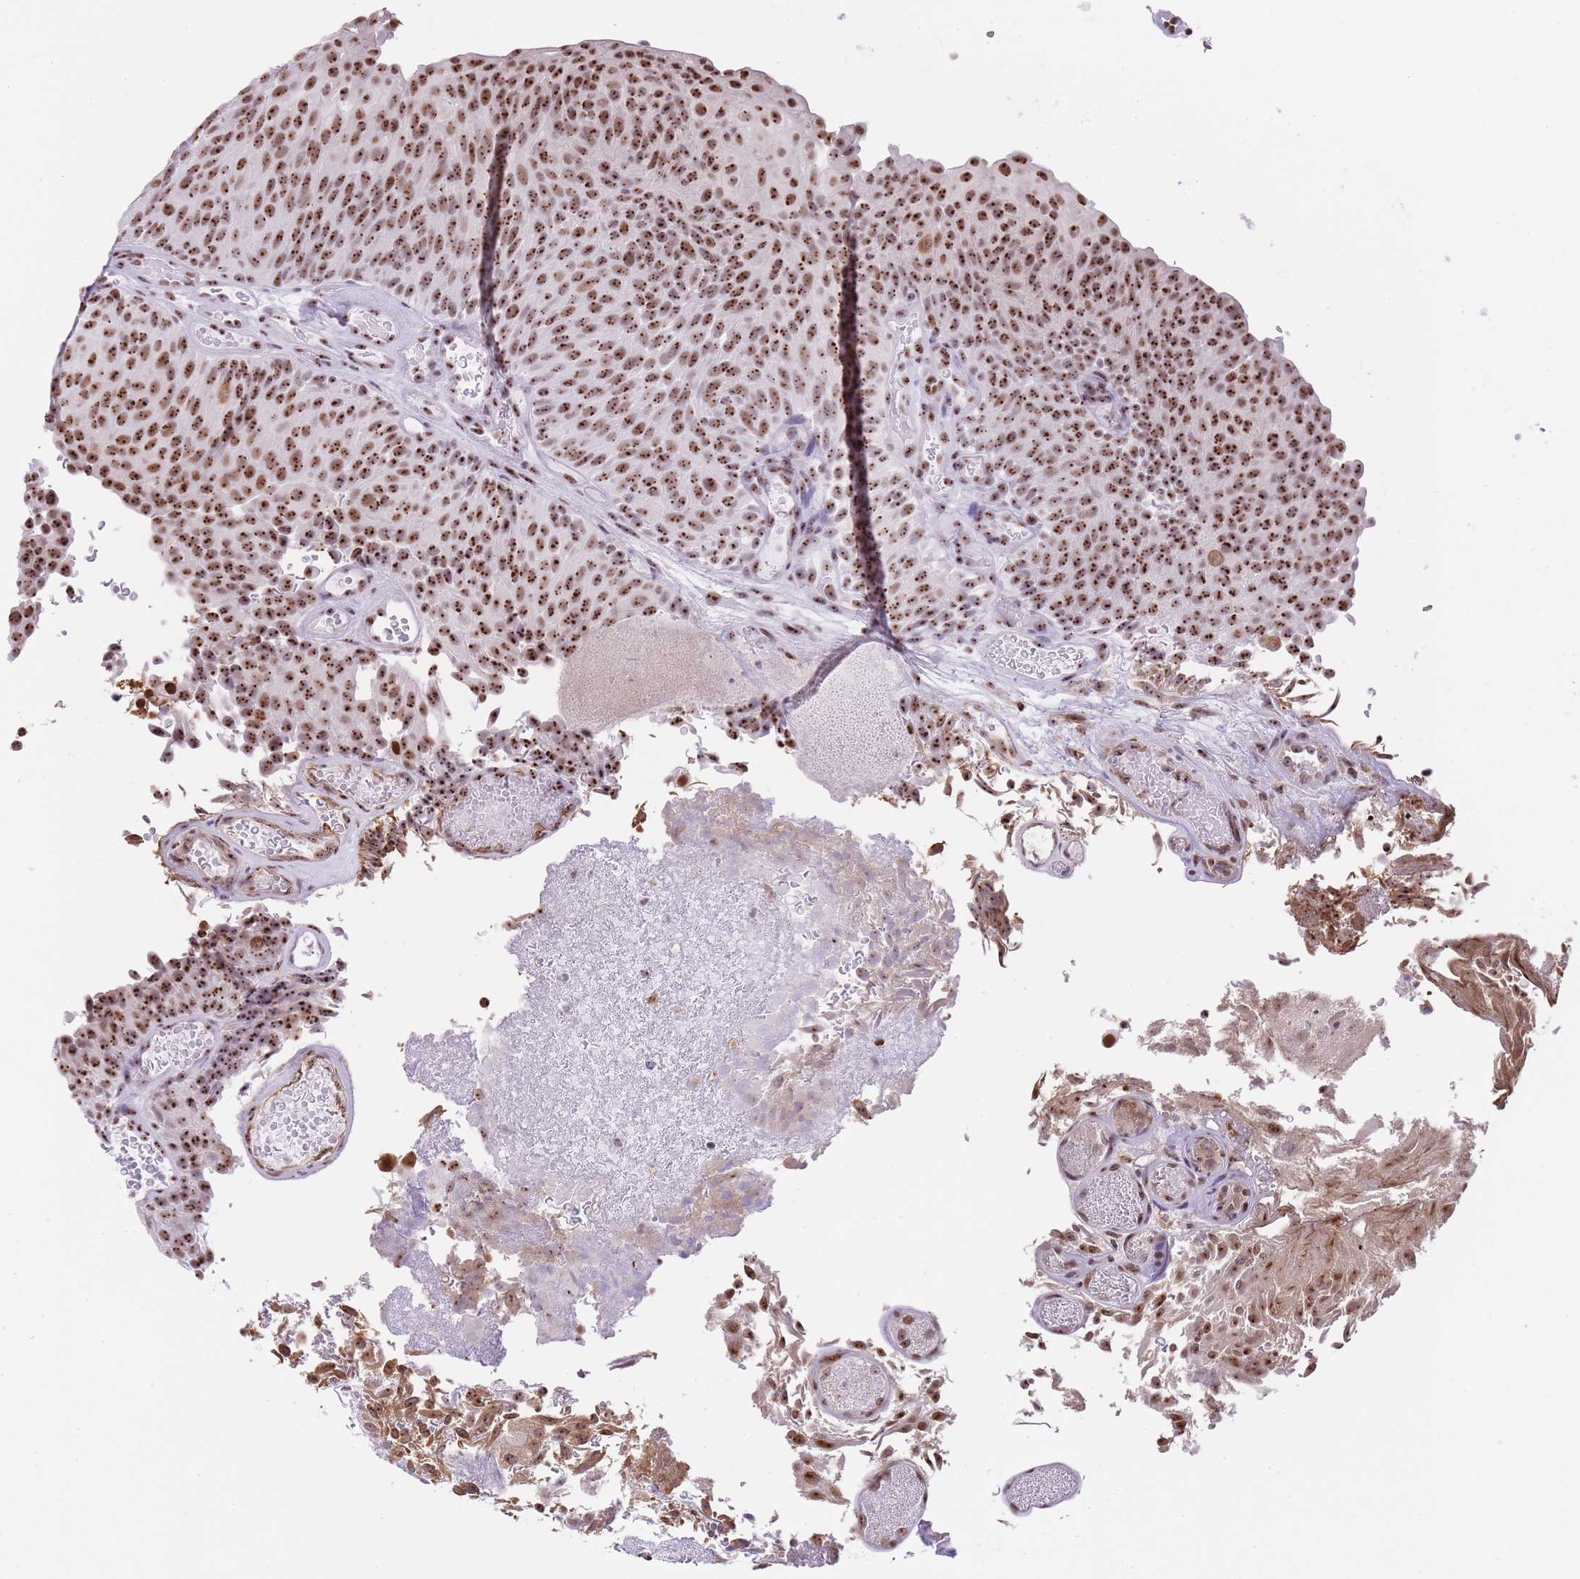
{"staining": {"intensity": "strong", "quantity": ">75%", "location": "nuclear"}, "tissue": "urothelial cancer", "cell_type": "Tumor cells", "image_type": "cancer", "snomed": [{"axis": "morphology", "description": "Urothelial carcinoma, Low grade"}, {"axis": "topography", "description": "Urinary bladder"}], "caption": "Immunohistochemistry (IHC) image of neoplastic tissue: human urothelial carcinoma (low-grade) stained using immunohistochemistry shows high levels of strong protein expression localized specifically in the nuclear of tumor cells, appearing as a nuclear brown color.", "gene": "EVC2", "patient": {"sex": "male", "age": 78}}